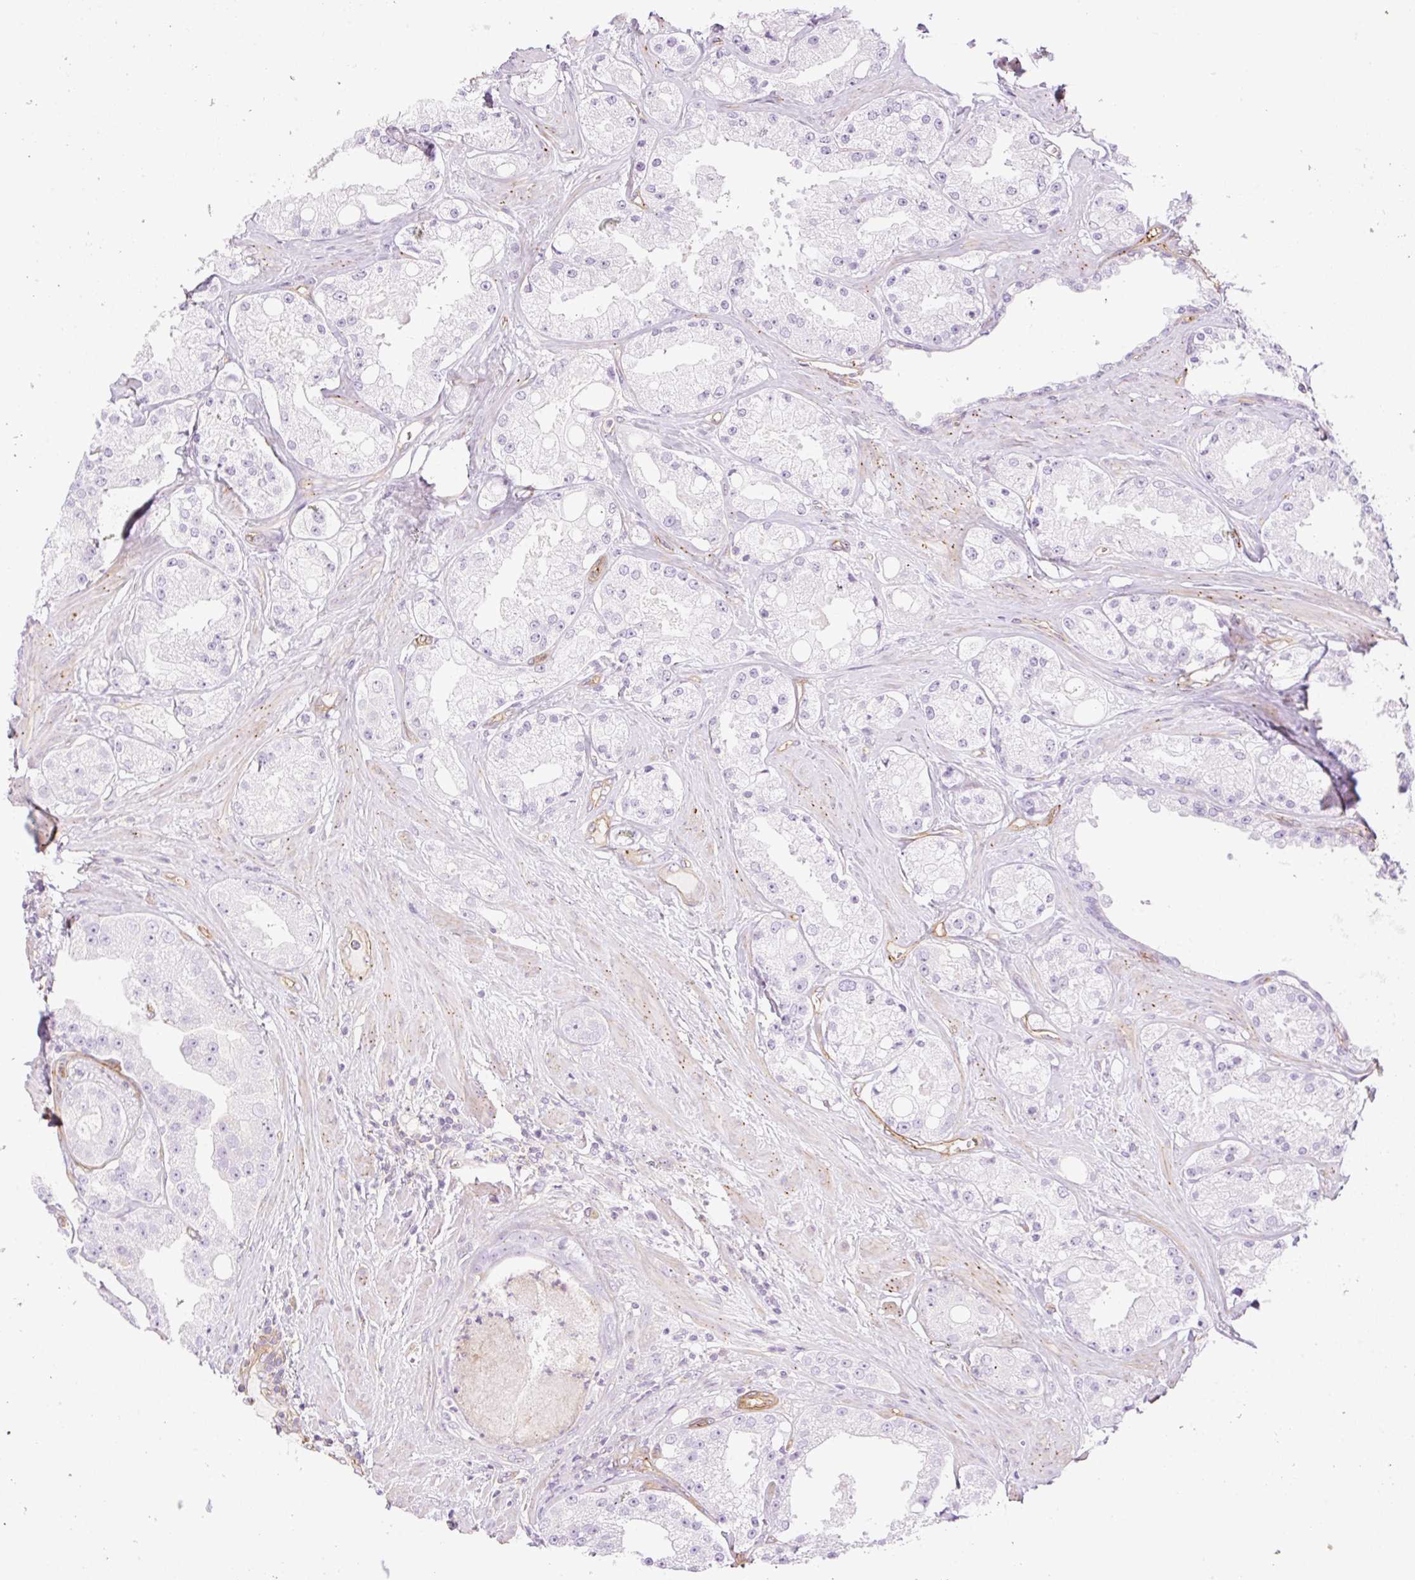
{"staining": {"intensity": "negative", "quantity": "none", "location": "none"}, "tissue": "prostate cancer", "cell_type": "Tumor cells", "image_type": "cancer", "snomed": [{"axis": "morphology", "description": "Adenocarcinoma, High grade"}, {"axis": "topography", "description": "Prostate"}], "caption": "A micrograph of prostate high-grade adenocarcinoma stained for a protein demonstrates no brown staining in tumor cells.", "gene": "EHD3", "patient": {"sex": "male", "age": 66}}